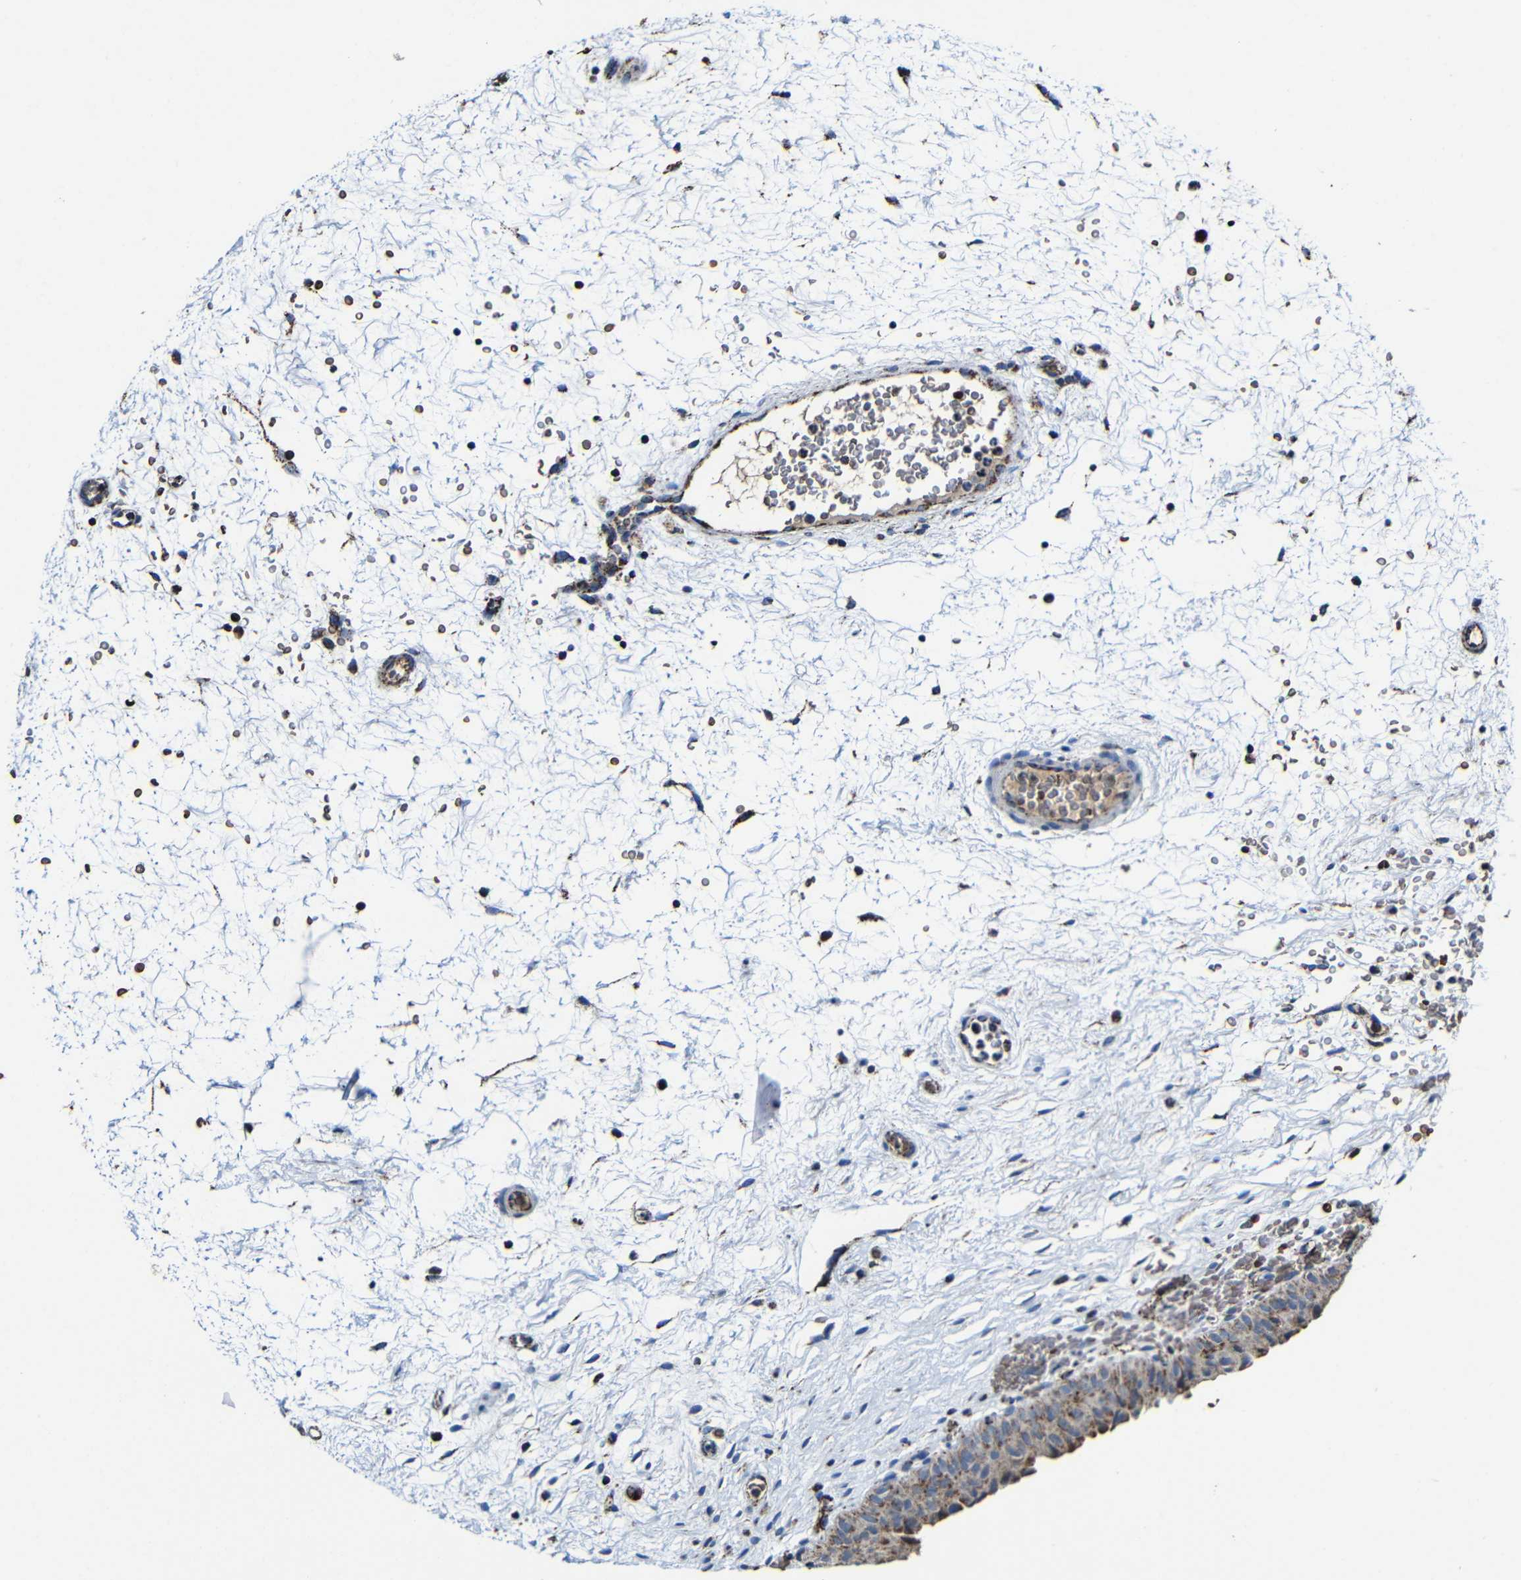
{"staining": {"intensity": "moderate", "quantity": "25%-75%", "location": "cytoplasmic/membranous"}, "tissue": "urinary bladder", "cell_type": "Urothelial cells", "image_type": "normal", "snomed": [{"axis": "morphology", "description": "Normal tissue, NOS"}, {"axis": "topography", "description": "Urinary bladder"}], "caption": "Normal urinary bladder displays moderate cytoplasmic/membranous positivity in approximately 25%-75% of urothelial cells, visualized by immunohistochemistry.", "gene": "CA5B", "patient": {"sex": "male", "age": 46}}